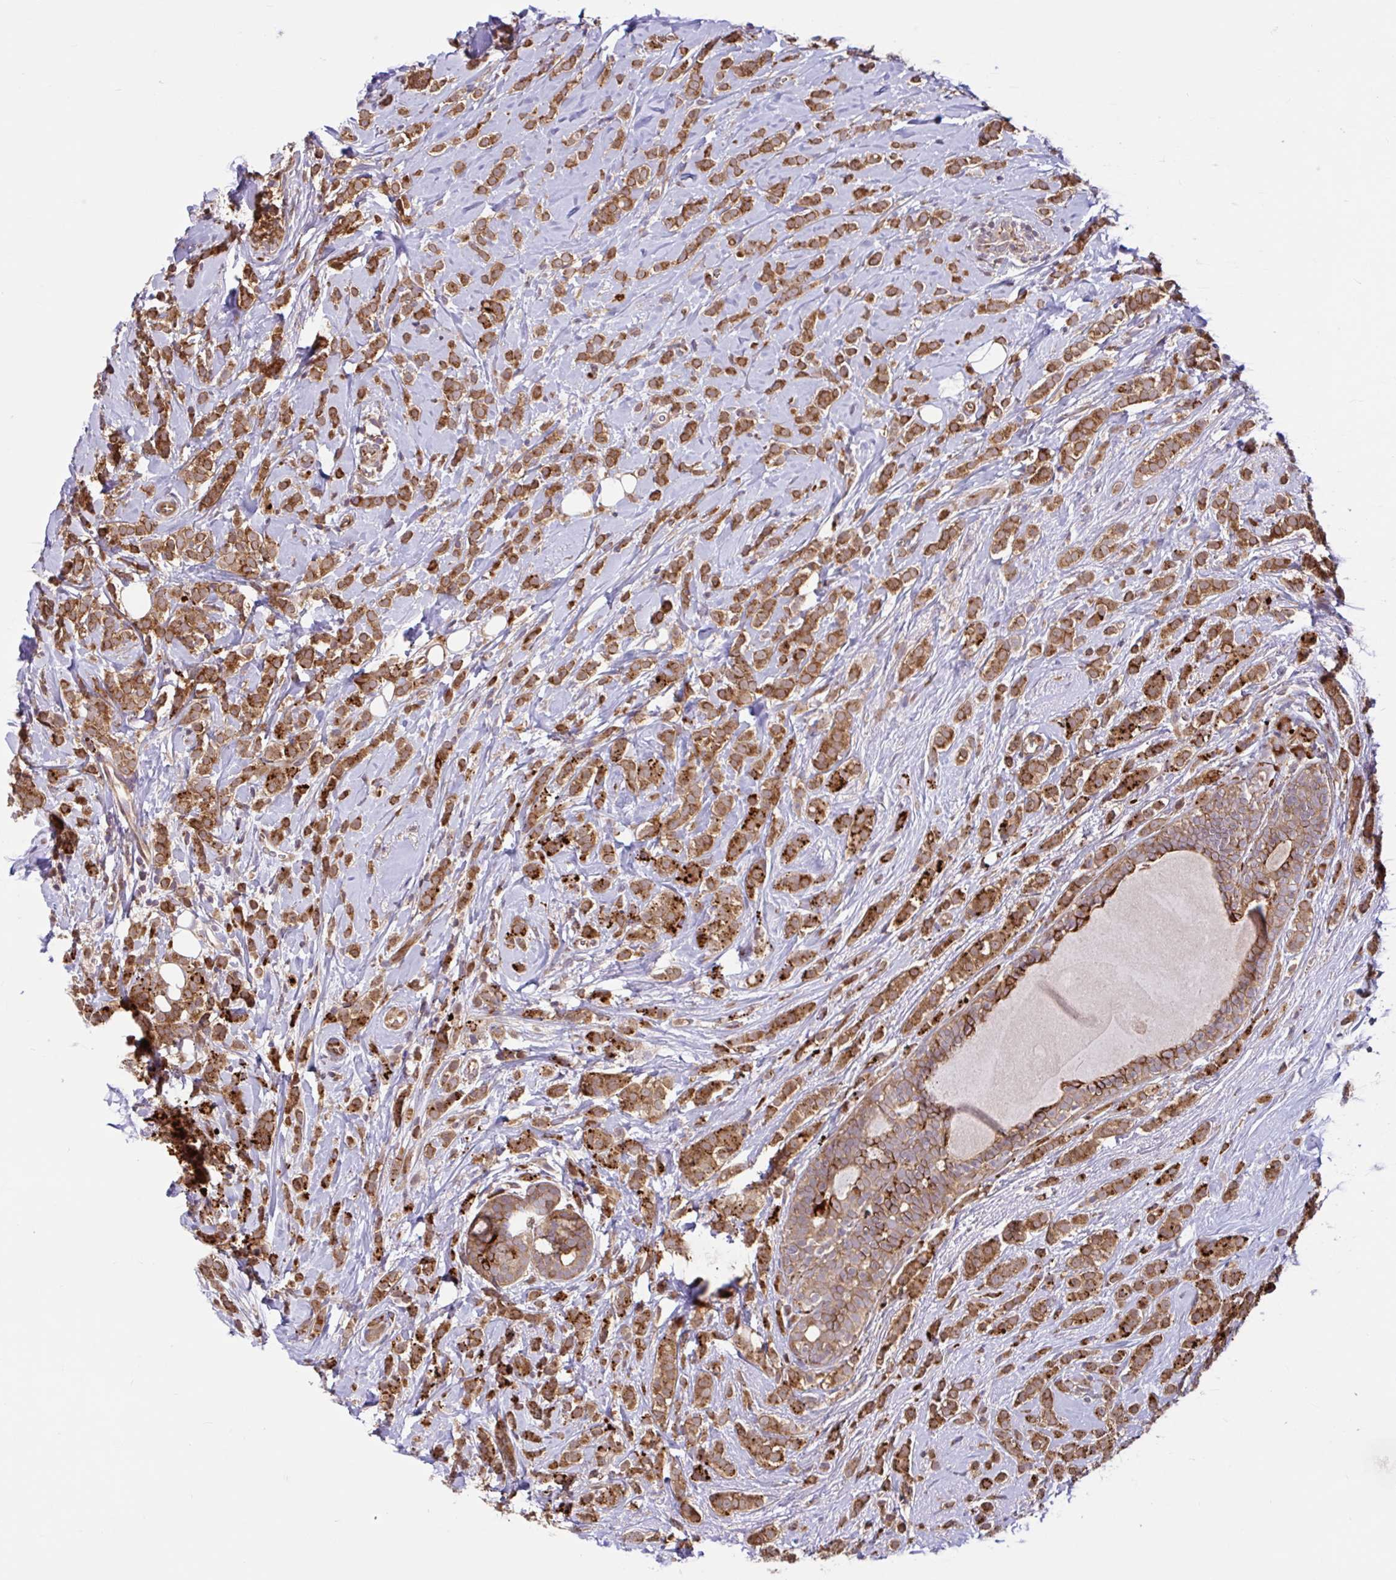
{"staining": {"intensity": "strong", "quantity": ">75%", "location": "cytoplasmic/membranous"}, "tissue": "breast cancer", "cell_type": "Tumor cells", "image_type": "cancer", "snomed": [{"axis": "morphology", "description": "Lobular carcinoma"}, {"axis": "topography", "description": "Breast"}], "caption": "An image of human breast lobular carcinoma stained for a protein reveals strong cytoplasmic/membranous brown staining in tumor cells.", "gene": "NTPCR", "patient": {"sex": "female", "age": 49}}